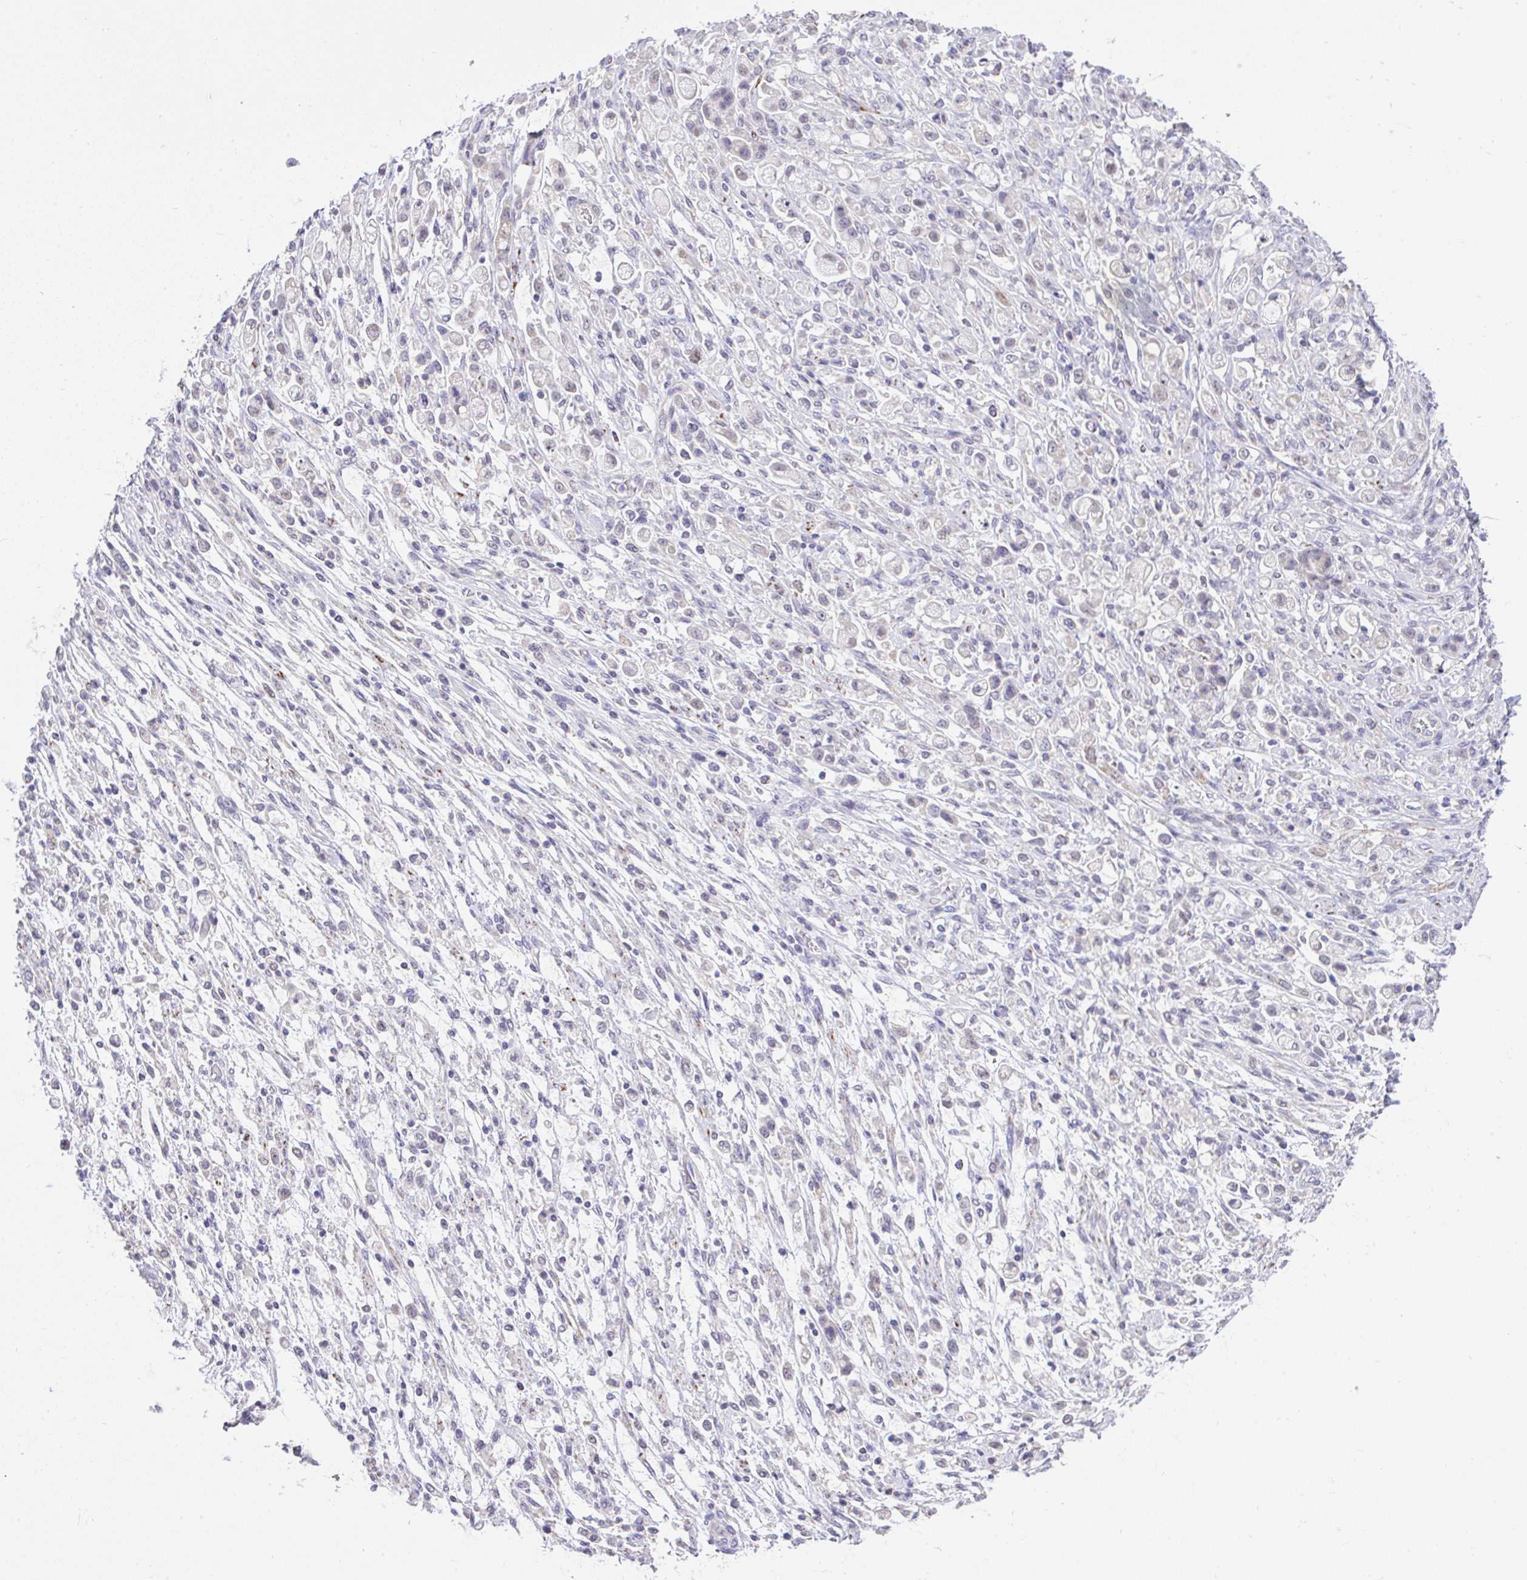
{"staining": {"intensity": "negative", "quantity": "none", "location": "none"}, "tissue": "stomach cancer", "cell_type": "Tumor cells", "image_type": "cancer", "snomed": [{"axis": "morphology", "description": "Adenocarcinoma, NOS"}, {"axis": "topography", "description": "Stomach"}], "caption": "The micrograph demonstrates no staining of tumor cells in stomach adenocarcinoma.", "gene": "CTU1", "patient": {"sex": "female", "age": 60}}